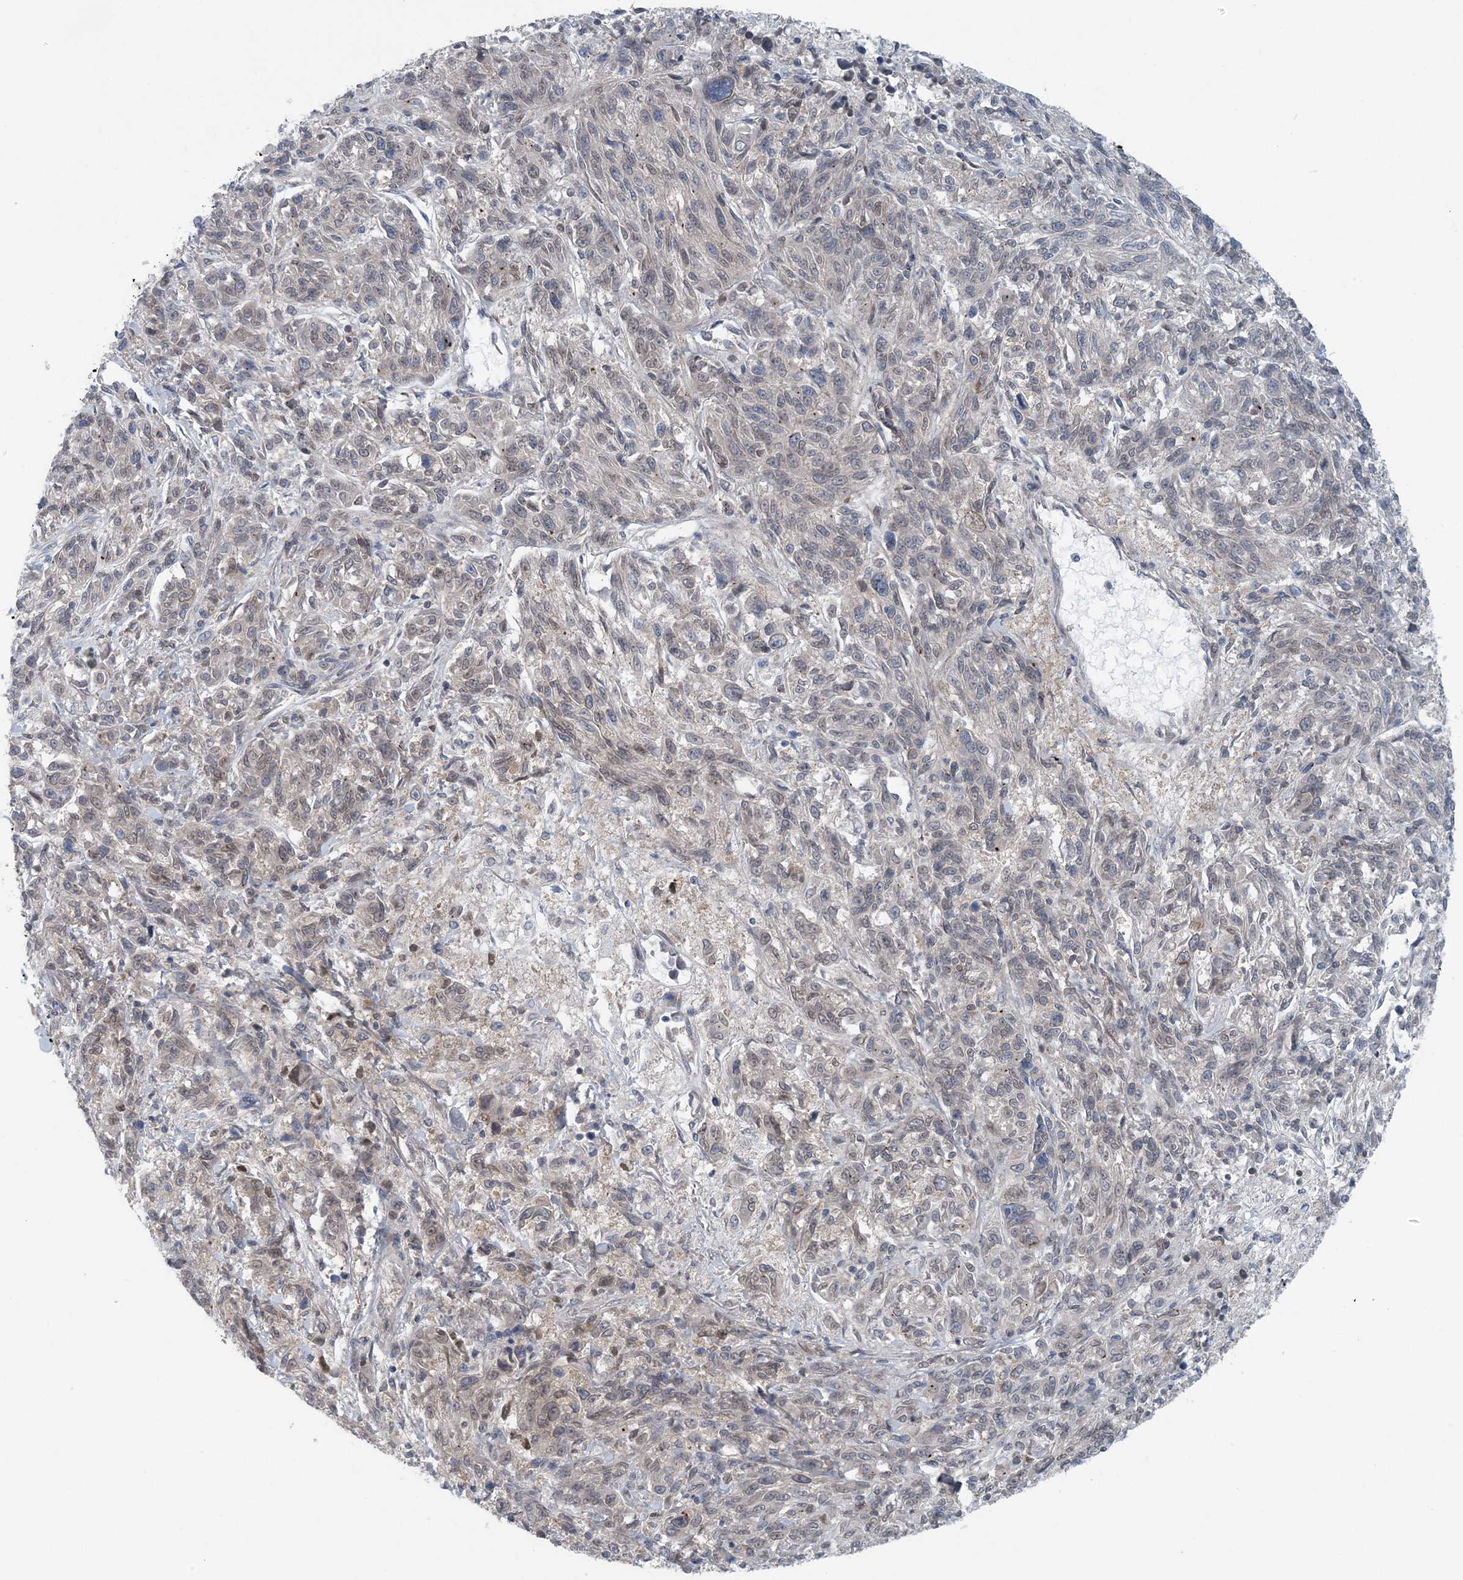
{"staining": {"intensity": "moderate", "quantity": "25%-75%", "location": "nuclear"}, "tissue": "melanoma", "cell_type": "Tumor cells", "image_type": "cancer", "snomed": [{"axis": "morphology", "description": "Malignant melanoma, NOS"}, {"axis": "topography", "description": "Skin"}], "caption": "Malignant melanoma tissue displays moderate nuclear staining in about 25%-75% of tumor cells, visualized by immunohistochemistry.", "gene": "HIKESHI", "patient": {"sex": "male", "age": 53}}